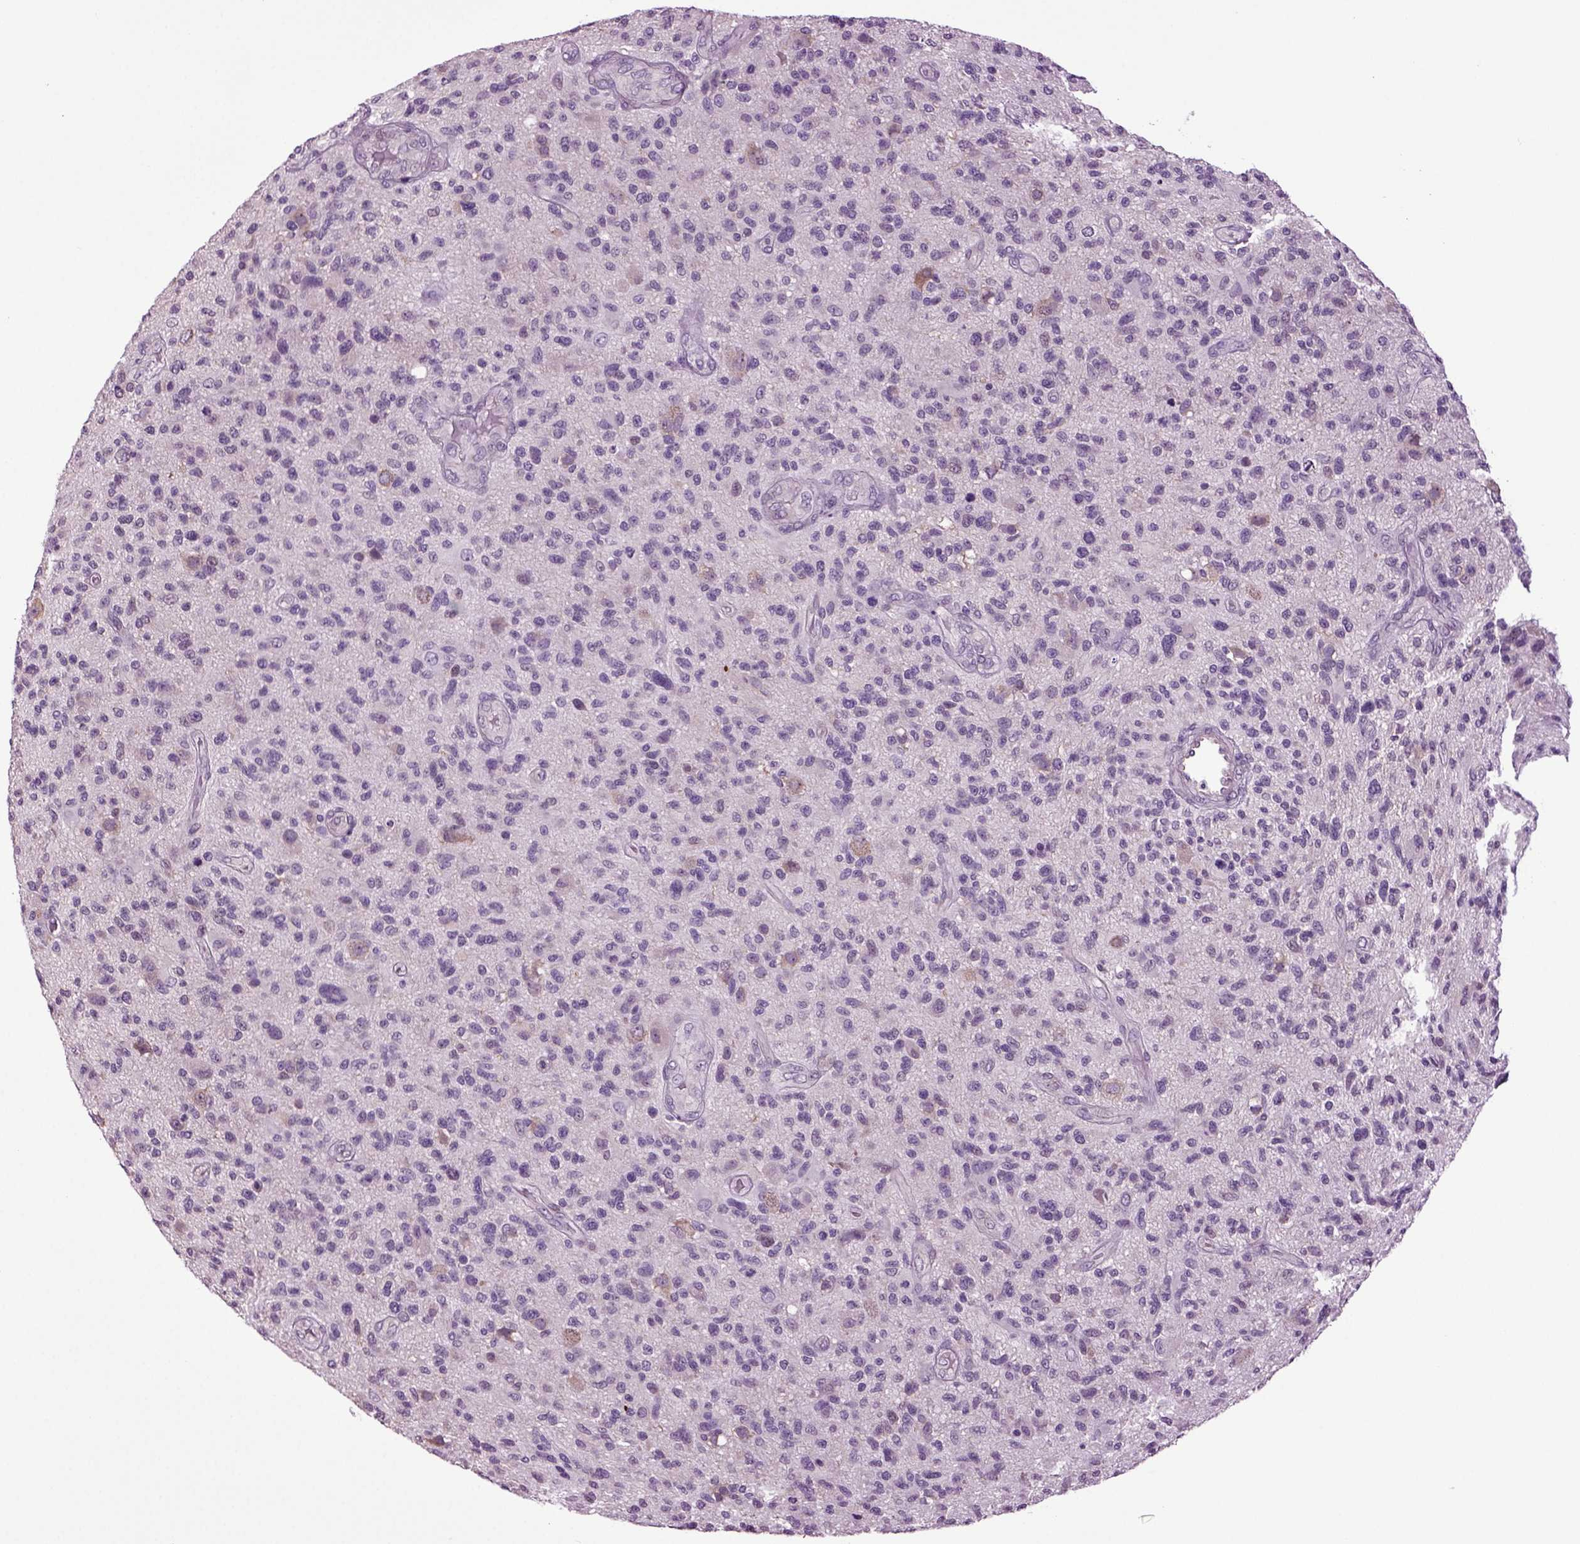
{"staining": {"intensity": "negative", "quantity": "none", "location": "none"}, "tissue": "glioma", "cell_type": "Tumor cells", "image_type": "cancer", "snomed": [{"axis": "morphology", "description": "Glioma, malignant, High grade"}, {"axis": "topography", "description": "Brain"}], "caption": "A micrograph of human malignant high-grade glioma is negative for staining in tumor cells.", "gene": "PLCH2", "patient": {"sex": "male", "age": 47}}